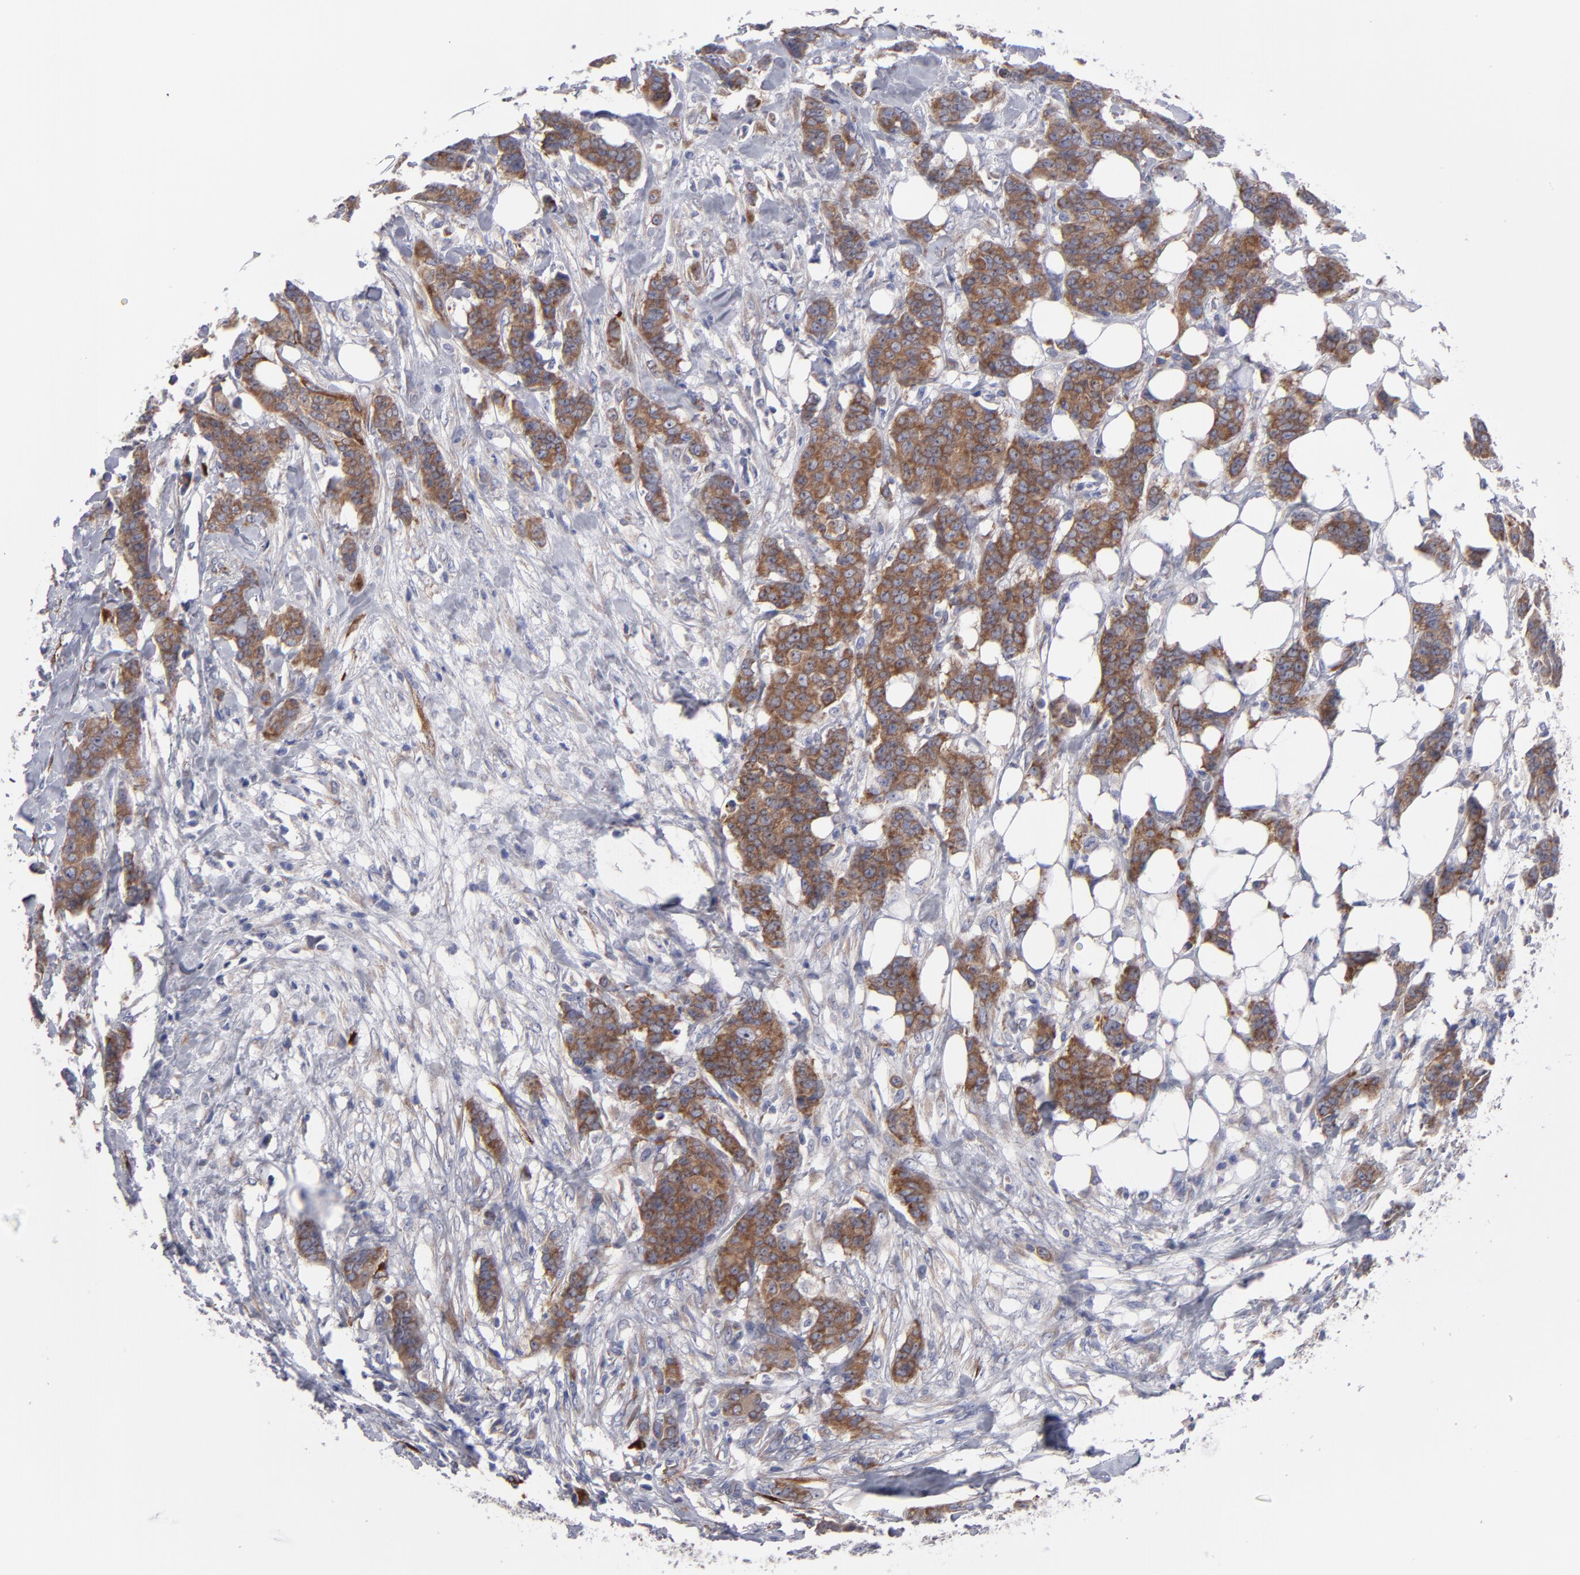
{"staining": {"intensity": "strong", "quantity": ">75%", "location": "cytoplasmic/membranous"}, "tissue": "breast cancer", "cell_type": "Tumor cells", "image_type": "cancer", "snomed": [{"axis": "morphology", "description": "Duct carcinoma"}, {"axis": "topography", "description": "Breast"}], "caption": "Protein analysis of infiltrating ductal carcinoma (breast) tissue shows strong cytoplasmic/membranous positivity in about >75% of tumor cells.", "gene": "SLMAP", "patient": {"sex": "female", "age": 40}}